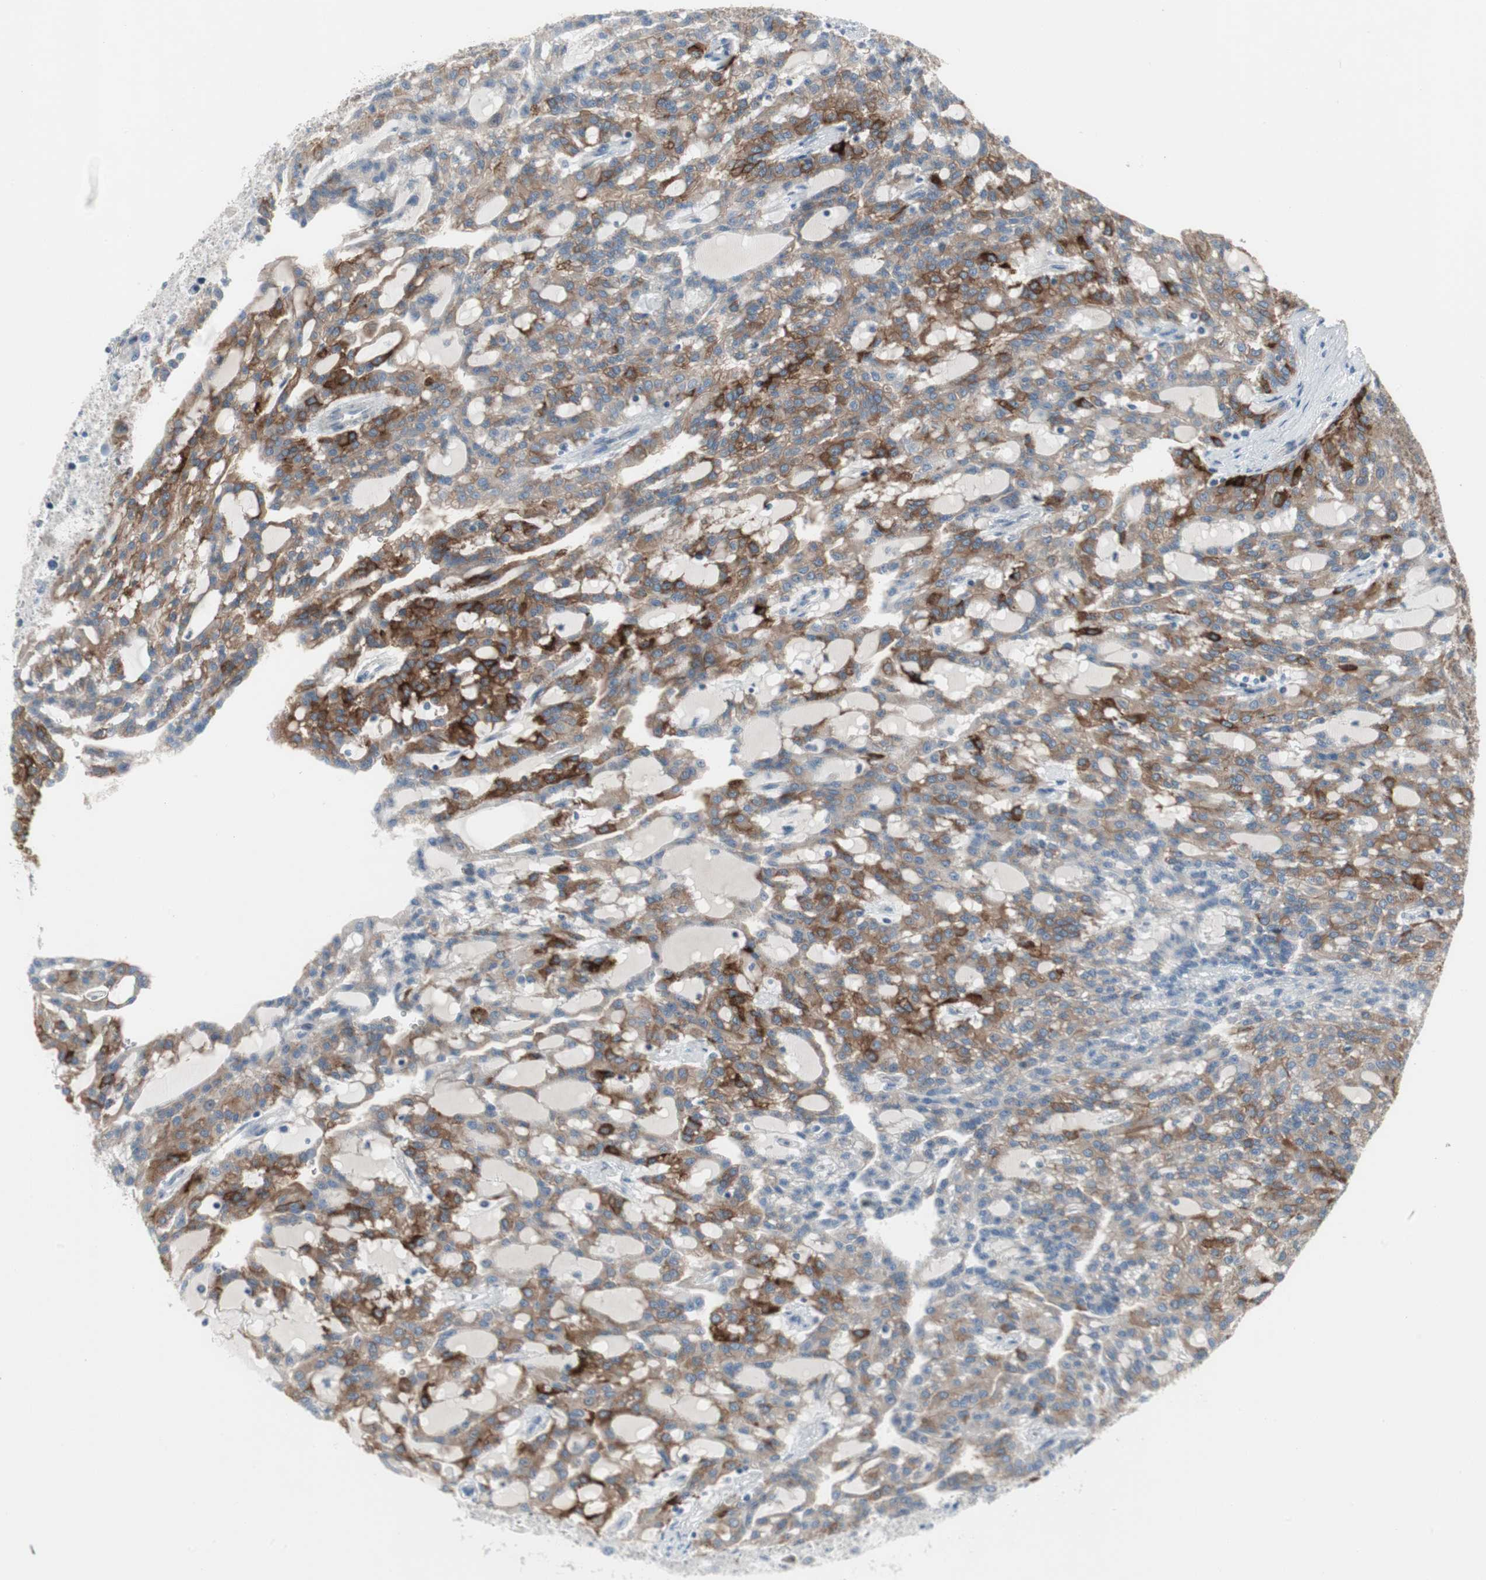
{"staining": {"intensity": "strong", "quantity": "<25%", "location": "cytoplasmic/membranous"}, "tissue": "renal cancer", "cell_type": "Tumor cells", "image_type": "cancer", "snomed": [{"axis": "morphology", "description": "Adenocarcinoma, NOS"}, {"axis": "topography", "description": "Kidney"}], "caption": "Renal cancer tissue reveals strong cytoplasmic/membranous expression in approximately <25% of tumor cells, visualized by immunohistochemistry.", "gene": "PIGR", "patient": {"sex": "male", "age": 63}}